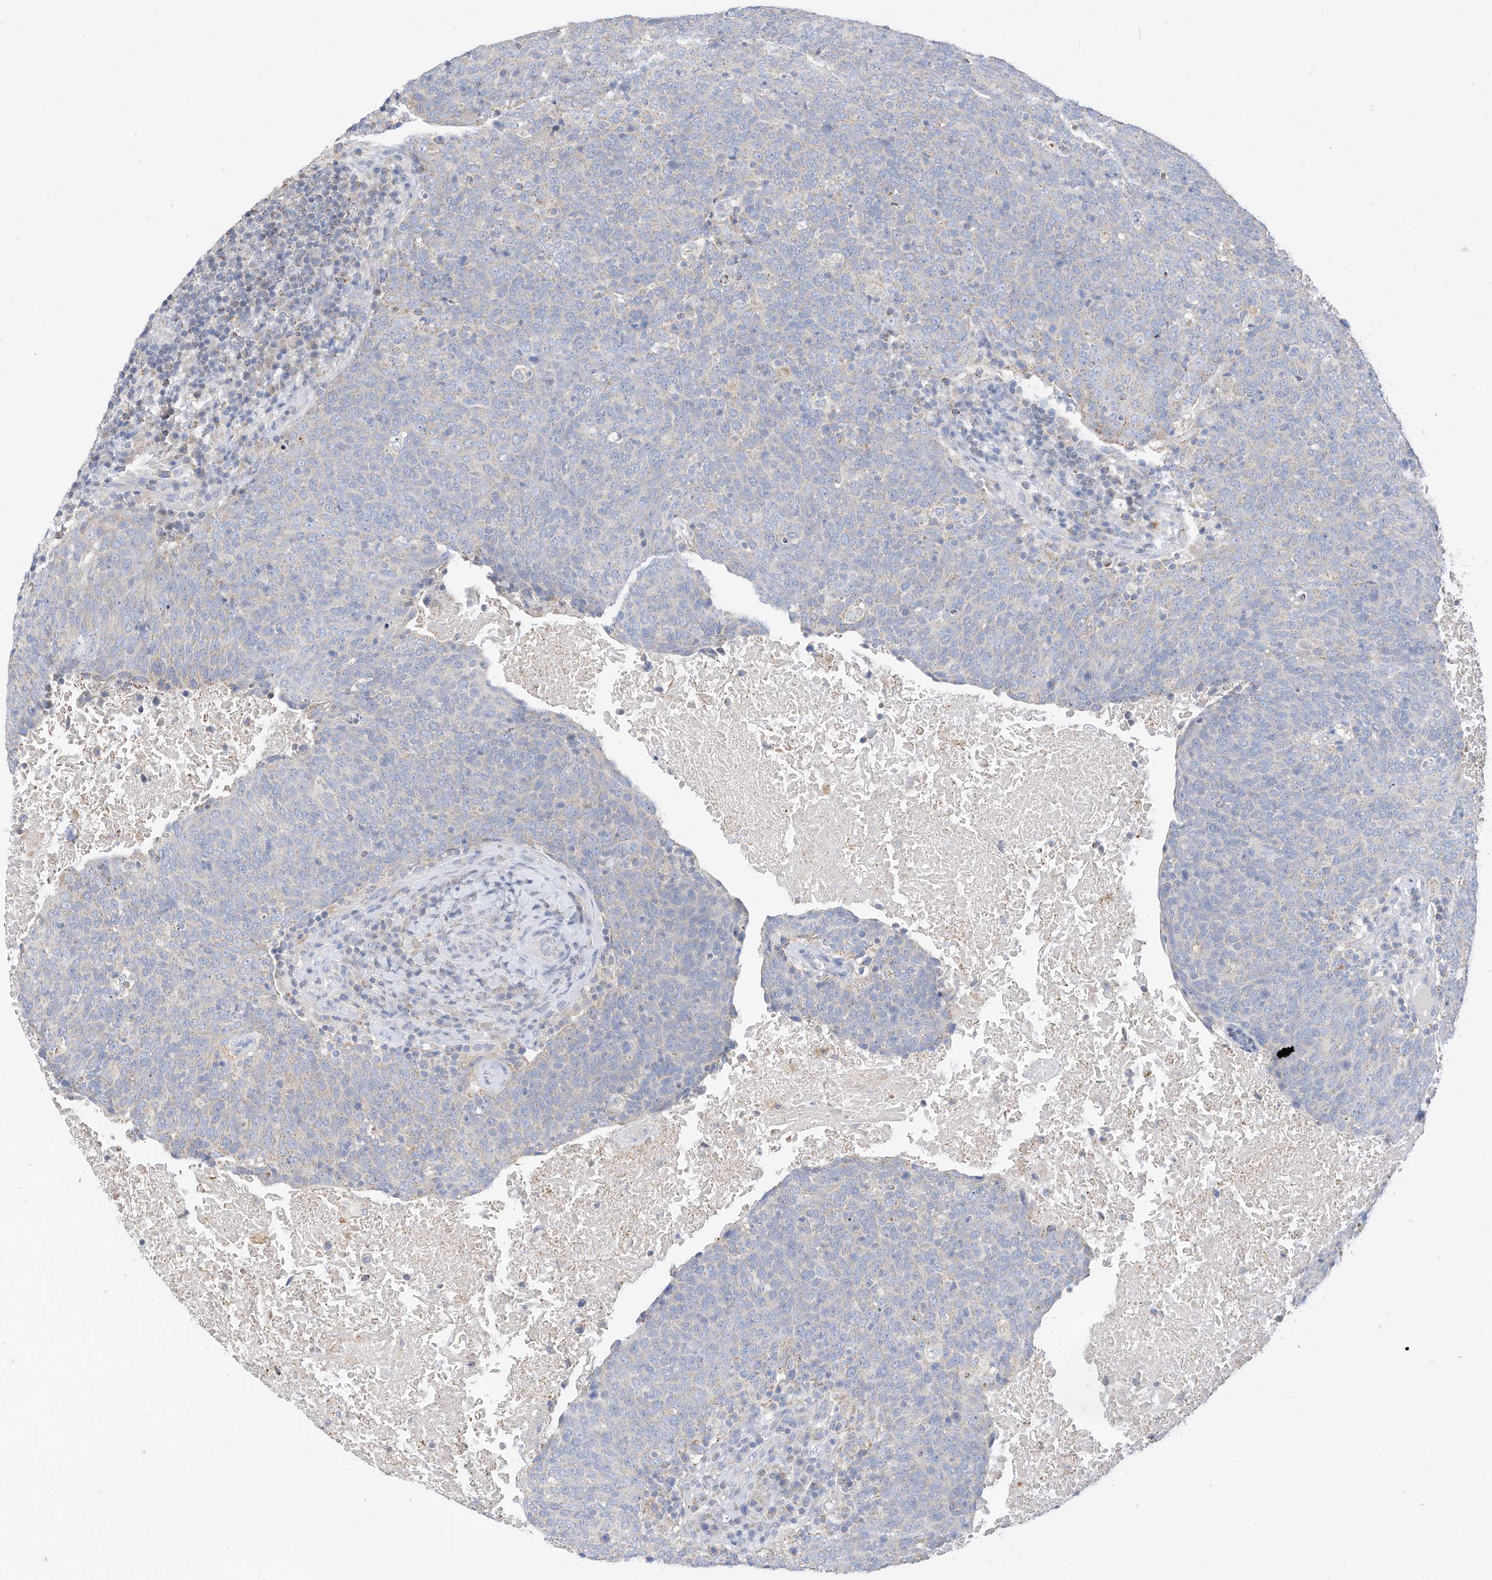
{"staining": {"intensity": "negative", "quantity": "none", "location": "none"}, "tissue": "head and neck cancer", "cell_type": "Tumor cells", "image_type": "cancer", "snomed": [{"axis": "morphology", "description": "Squamous cell carcinoma, NOS"}, {"axis": "morphology", "description": "Squamous cell carcinoma, metastatic, NOS"}, {"axis": "topography", "description": "Lymph node"}, {"axis": "topography", "description": "Head-Neck"}], "caption": "Immunohistochemistry image of human head and neck cancer (squamous cell carcinoma) stained for a protein (brown), which demonstrates no staining in tumor cells. (DAB immunohistochemistry (IHC), high magnification).", "gene": "RHOH", "patient": {"sex": "male", "age": 62}}